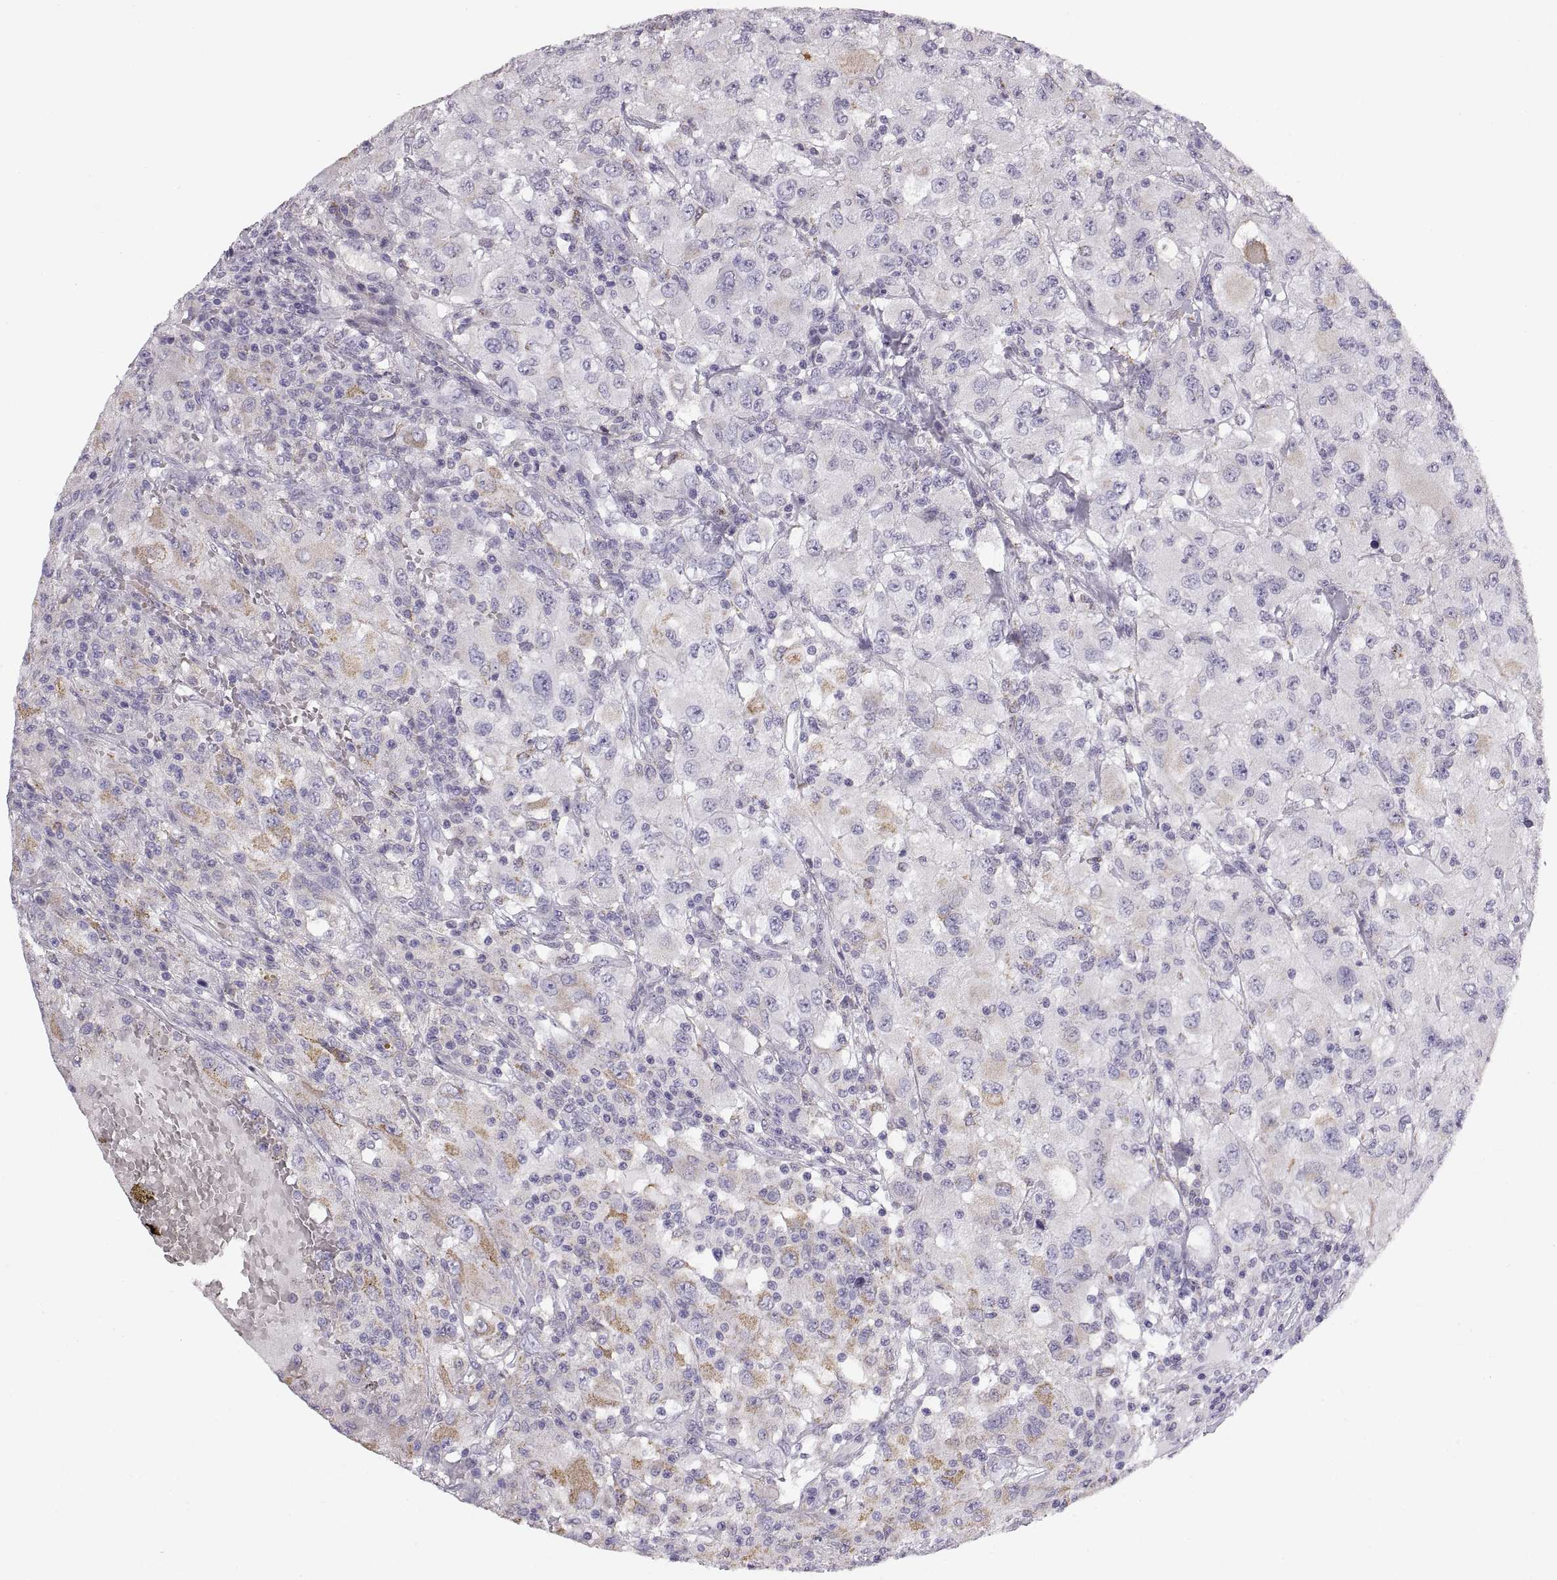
{"staining": {"intensity": "moderate", "quantity": "<25%", "location": "cytoplasmic/membranous"}, "tissue": "renal cancer", "cell_type": "Tumor cells", "image_type": "cancer", "snomed": [{"axis": "morphology", "description": "Adenocarcinoma, NOS"}, {"axis": "topography", "description": "Kidney"}], "caption": "IHC (DAB (3,3'-diaminobenzidine)) staining of human renal cancer (adenocarcinoma) exhibits moderate cytoplasmic/membranous protein staining in about <25% of tumor cells. (Stains: DAB (3,3'-diaminobenzidine) in brown, nuclei in blue, Microscopy: brightfield microscopy at high magnification).", "gene": "COL9A3", "patient": {"sex": "female", "age": 67}}